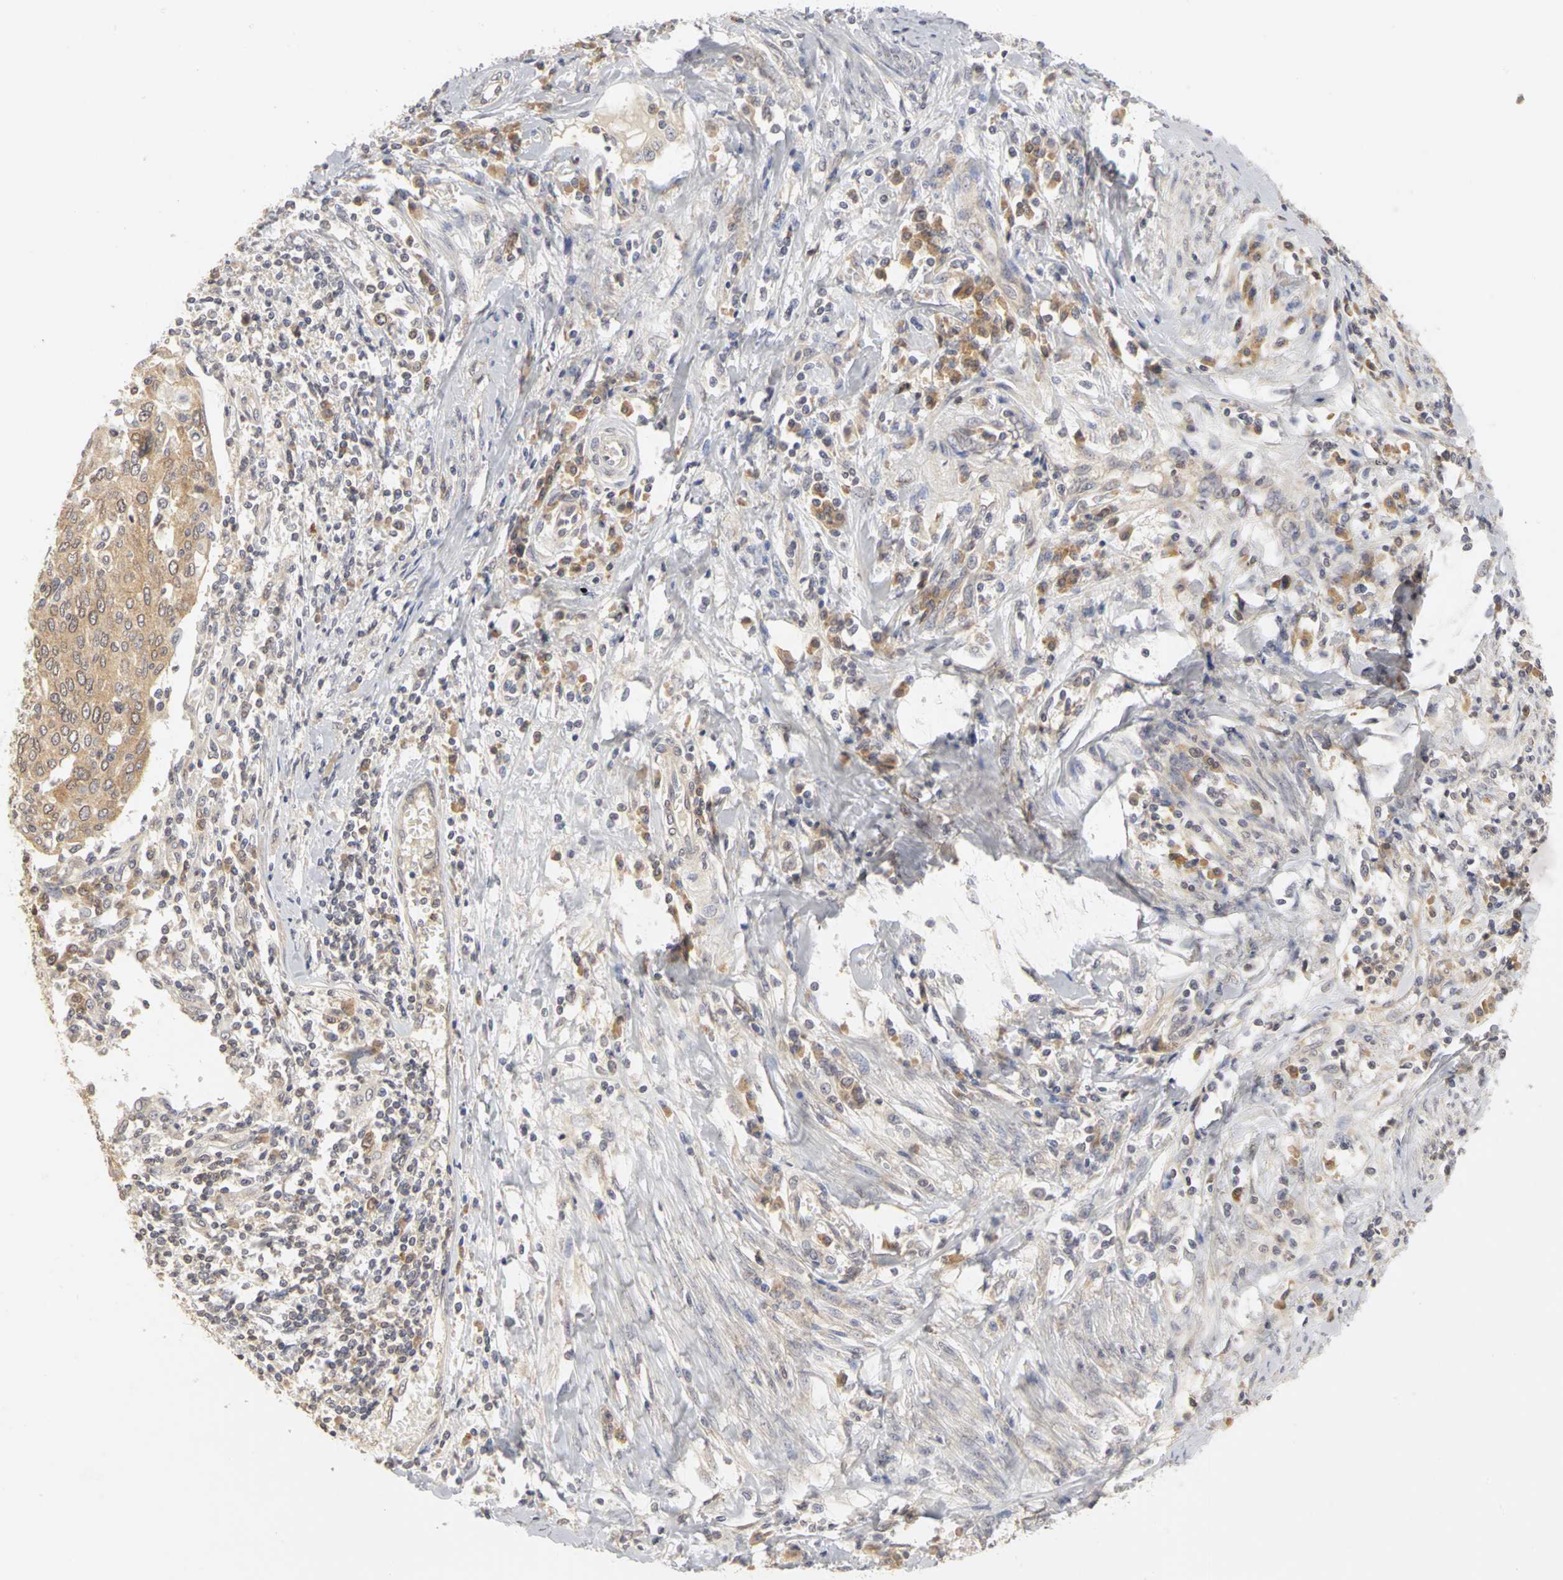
{"staining": {"intensity": "moderate", "quantity": ">75%", "location": "cytoplasmic/membranous"}, "tissue": "cervical cancer", "cell_type": "Tumor cells", "image_type": "cancer", "snomed": [{"axis": "morphology", "description": "Squamous cell carcinoma, NOS"}, {"axis": "topography", "description": "Cervix"}], "caption": "Protein analysis of cervical squamous cell carcinoma tissue exhibits moderate cytoplasmic/membranous expression in about >75% of tumor cells.", "gene": "IRAK1", "patient": {"sex": "female", "age": 40}}